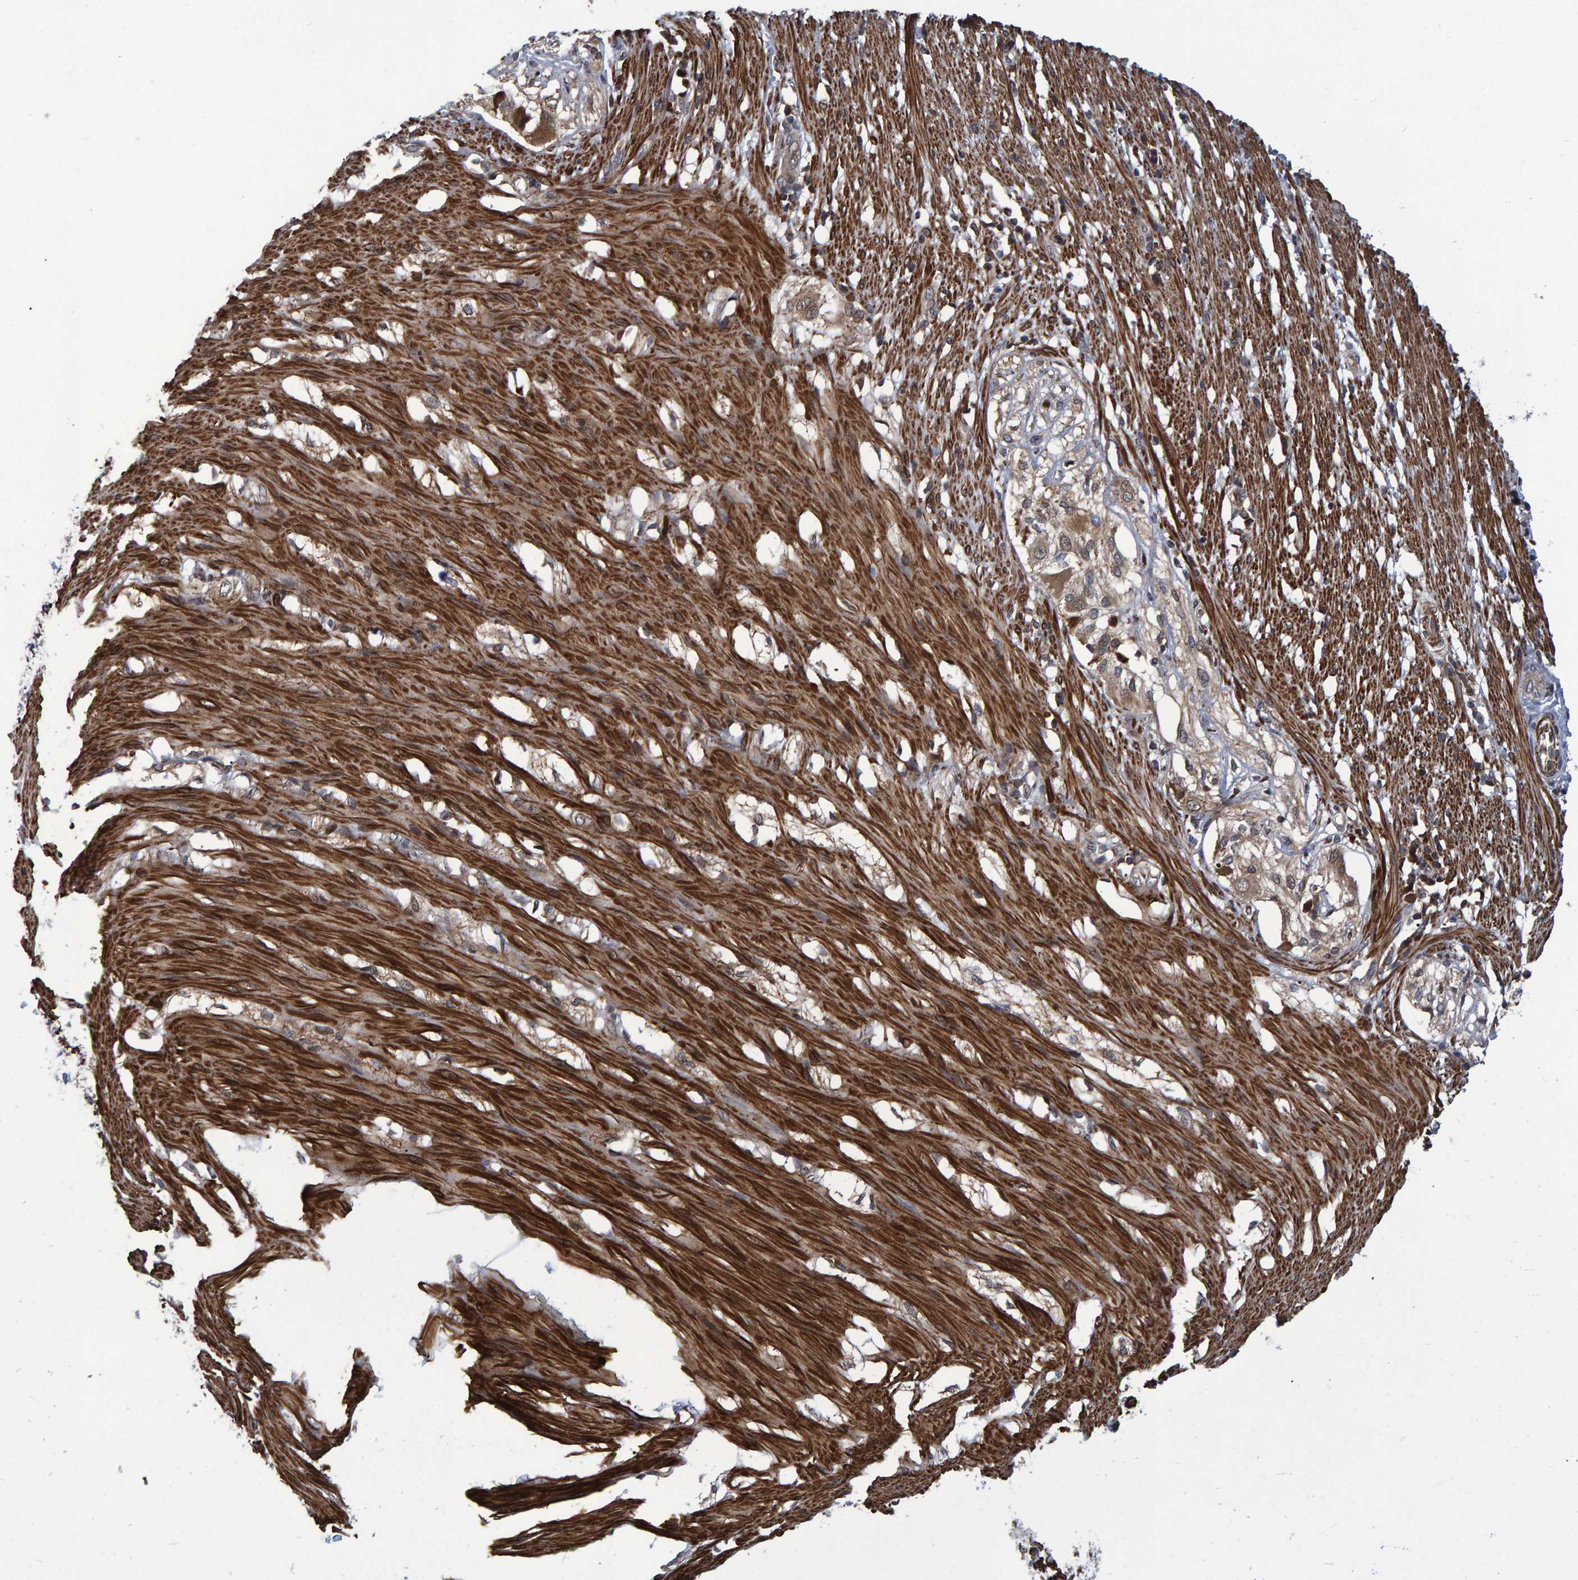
{"staining": {"intensity": "strong", "quantity": ">75%", "location": "cytoplasmic/membranous"}, "tissue": "smooth muscle", "cell_type": "Smooth muscle cells", "image_type": "normal", "snomed": [{"axis": "morphology", "description": "Normal tissue, NOS"}, {"axis": "morphology", "description": "Adenocarcinoma, NOS"}, {"axis": "topography", "description": "Smooth muscle"}, {"axis": "topography", "description": "Colon"}], "caption": "Brown immunohistochemical staining in benign human smooth muscle reveals strong cytoplasmic/membranous staining in approximately >75% of smooth muscle cells.", "gene": "ATP6V1H", "patient": {"sex": "male", "age": 14}}